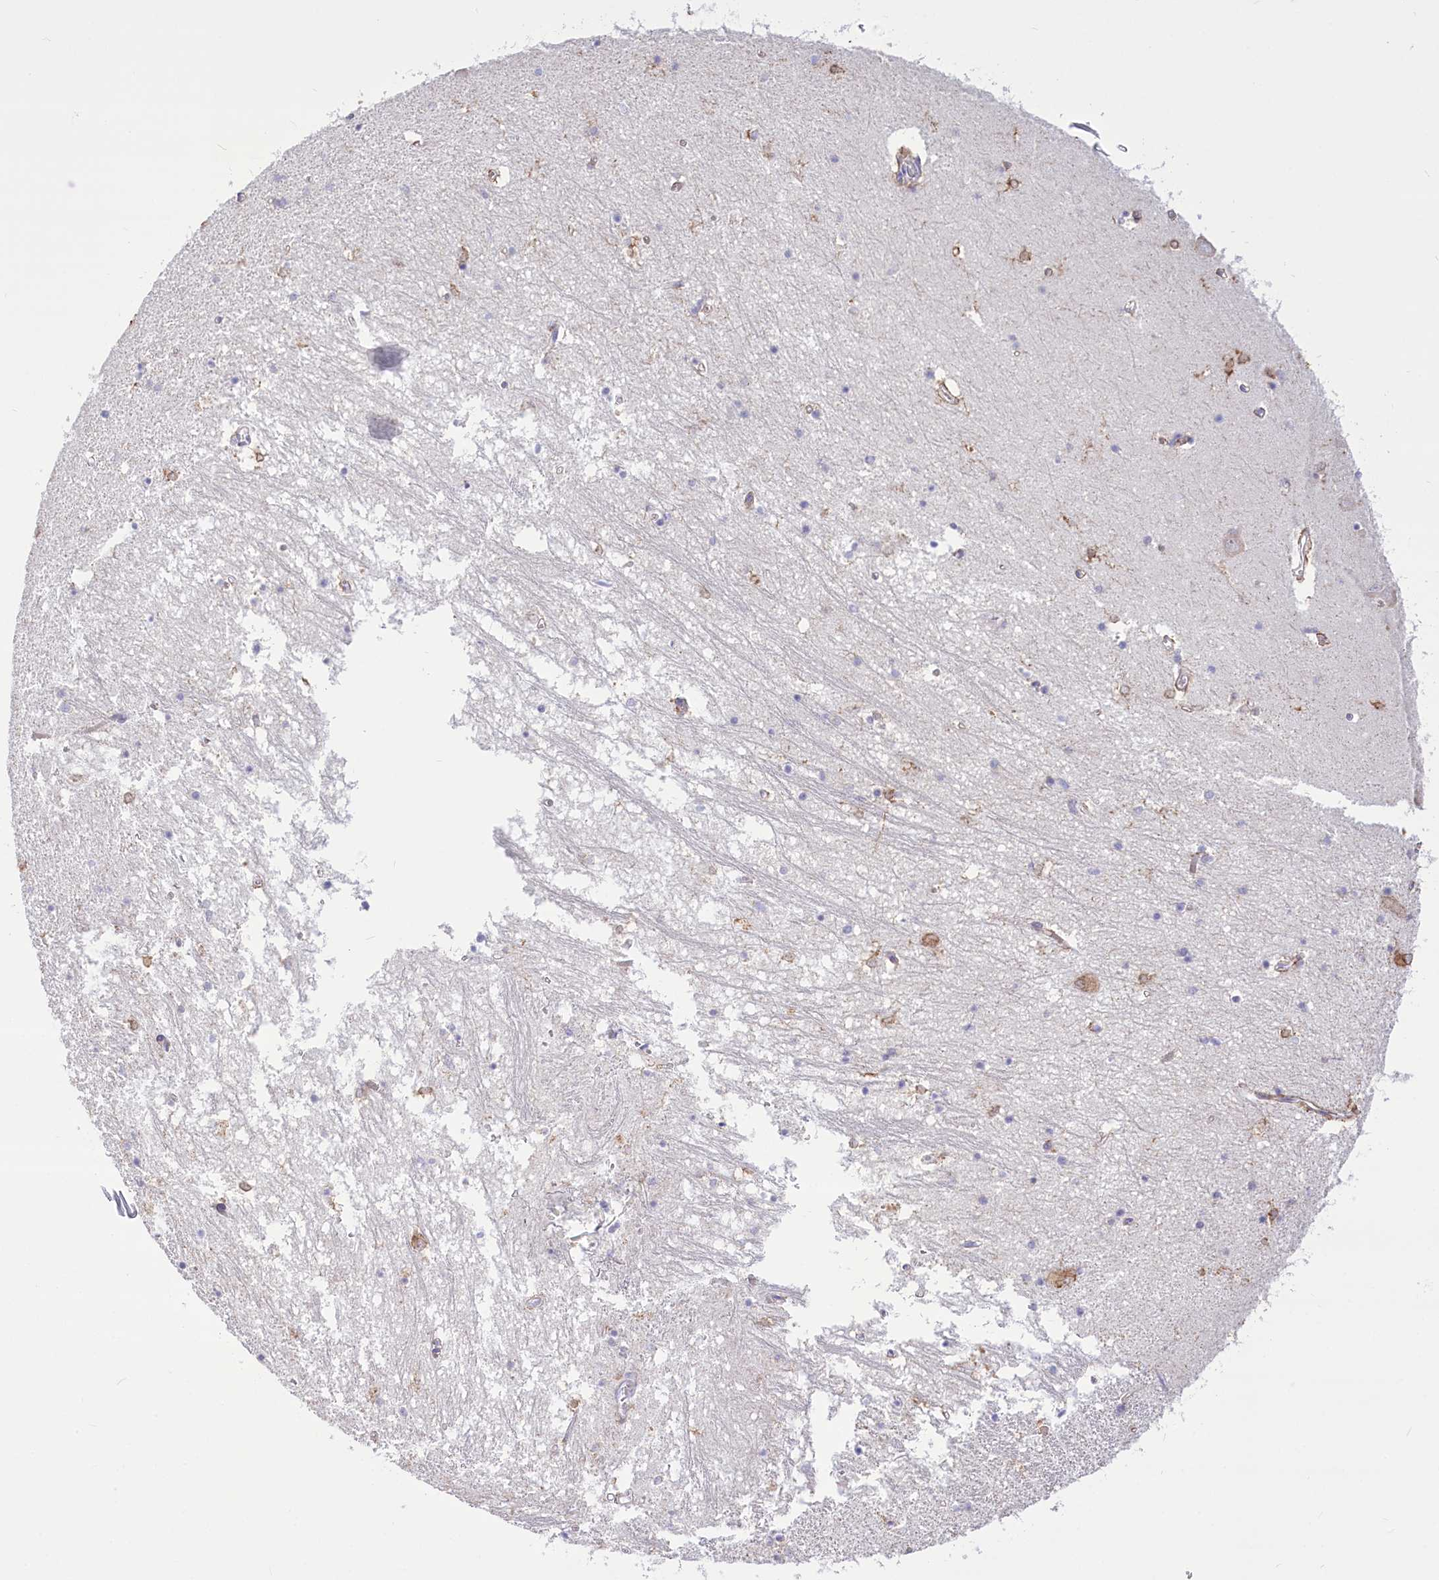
{"staining": {"intensity": "moderate", "quantity": "<25%", "location": "cytoplasmic/membranous"}, "tissue": "hippocampus", "cell_type": "Glial cells", "image_type": "normal", "snomed": [{"axis": "morphology", "description": "Normal tissue, NOS"}, {"axis": "topography", "description": "Hippocampus"}], "caption": "Human hippocampus stained for a protein (brown) demonstrates moderate cytoplasmic/membranous positive expression in approximately <25% of glial cells.", "gene": "STT3B", "patient": {"sex": "male", "age": 70}}